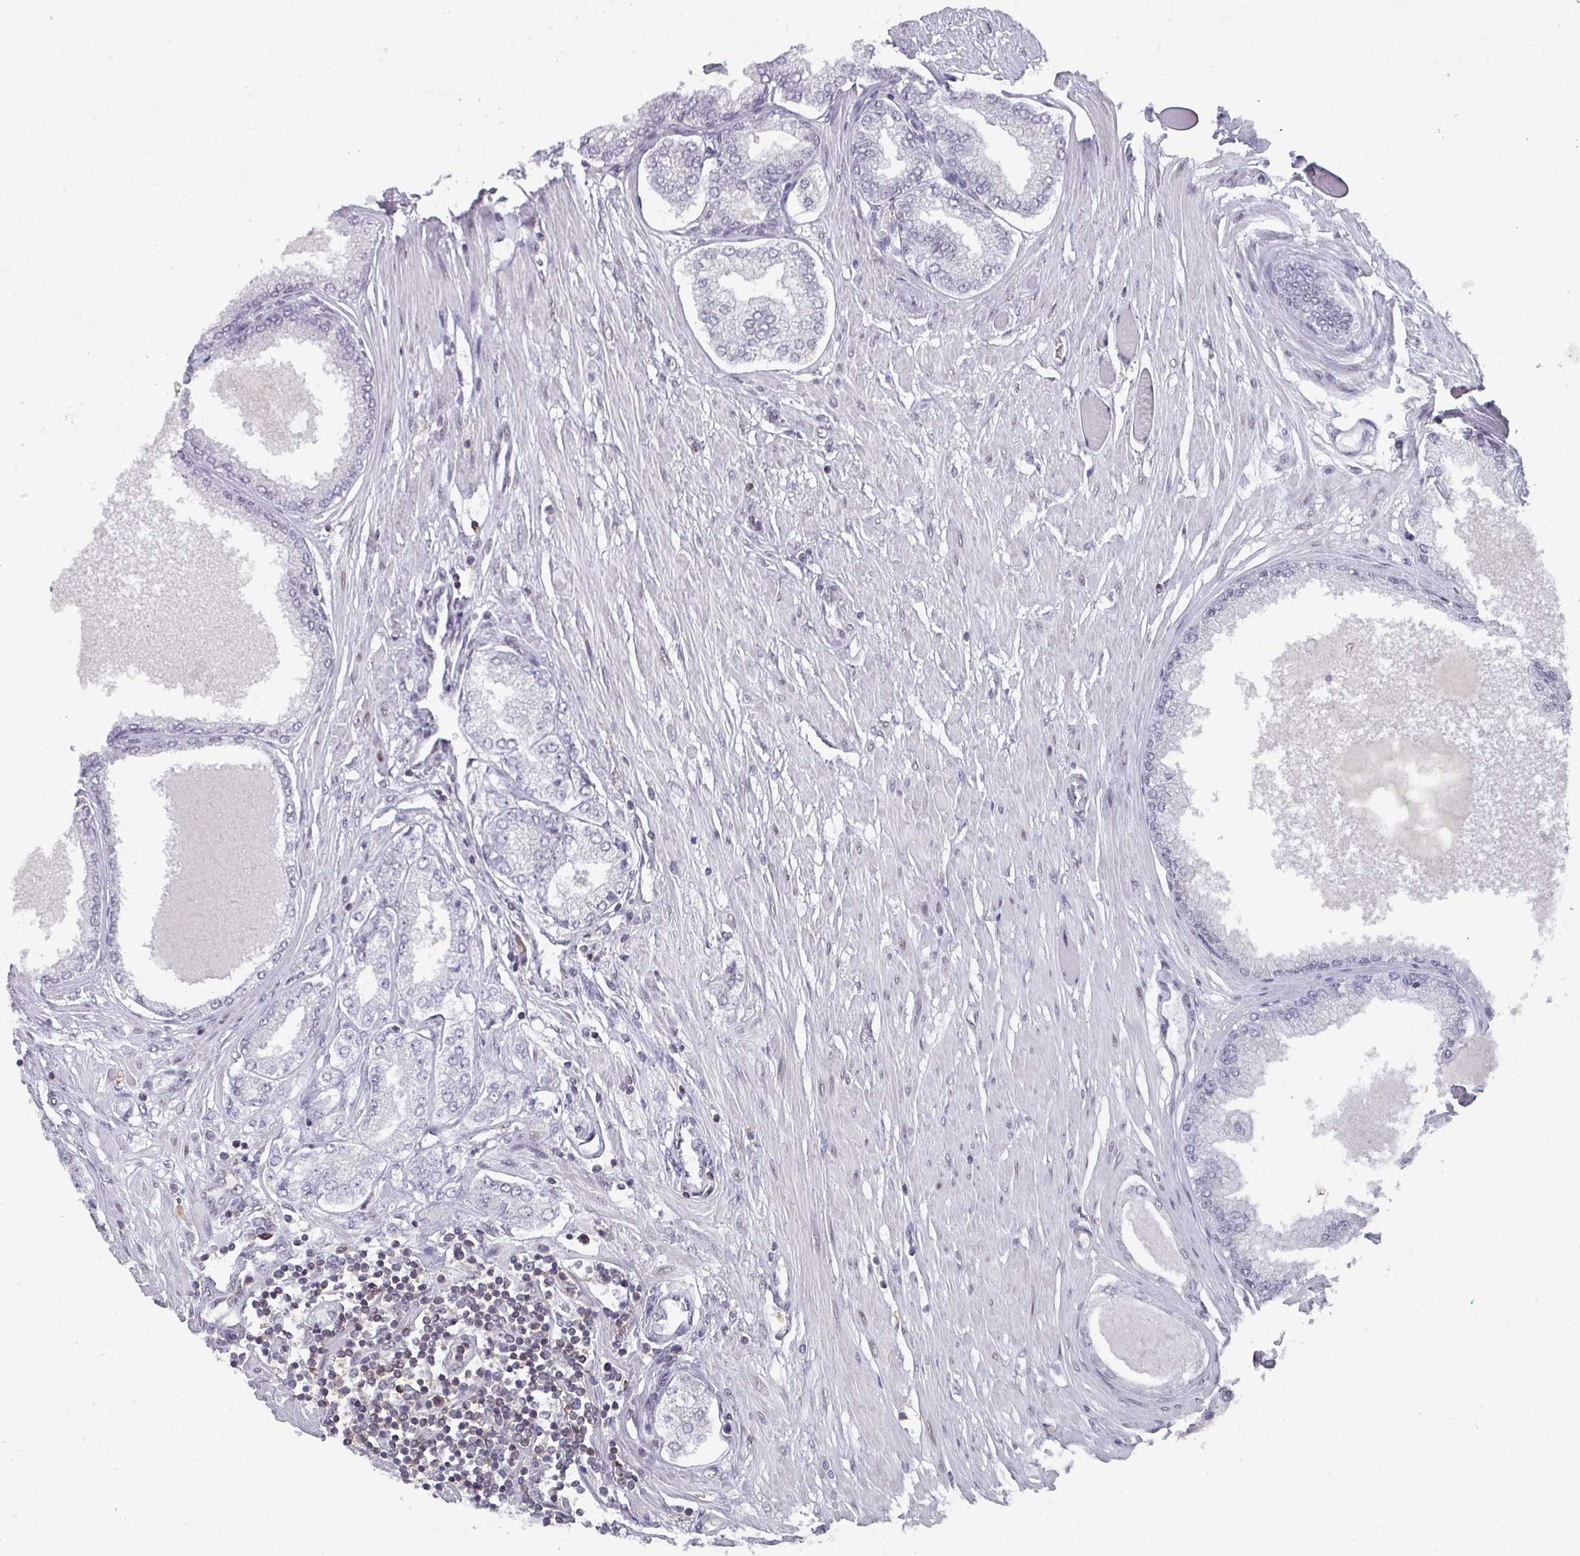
{"staining": {"intensity": "negative", "quantity": "none", "location": "none"}, "tissue": "prostate cancer", "cell_type": "Tumor cells", "image_type": "cancer", "snomed": [{"axis": "morphology", "description": "Adenocarcinoma, Low grade"}, {"axis": "topography", "description": "Prostate"}], "caption": "High magnification brightfield microscopy of prostate cancer (low-grade adenocarcinoma) stained with DAB (3,3'-diaminobenzidine) (brown) and counterstained with hematoxylin (blue): tumor cells show no significant positivity. The staining was performed using DAB to visualize the protein expression in brown, while the nuclei were stained in blue with hematoxylin (Magnification: 20x).", "gene": "RASAL3", "patient": {"sex": "male", "age": 63}}